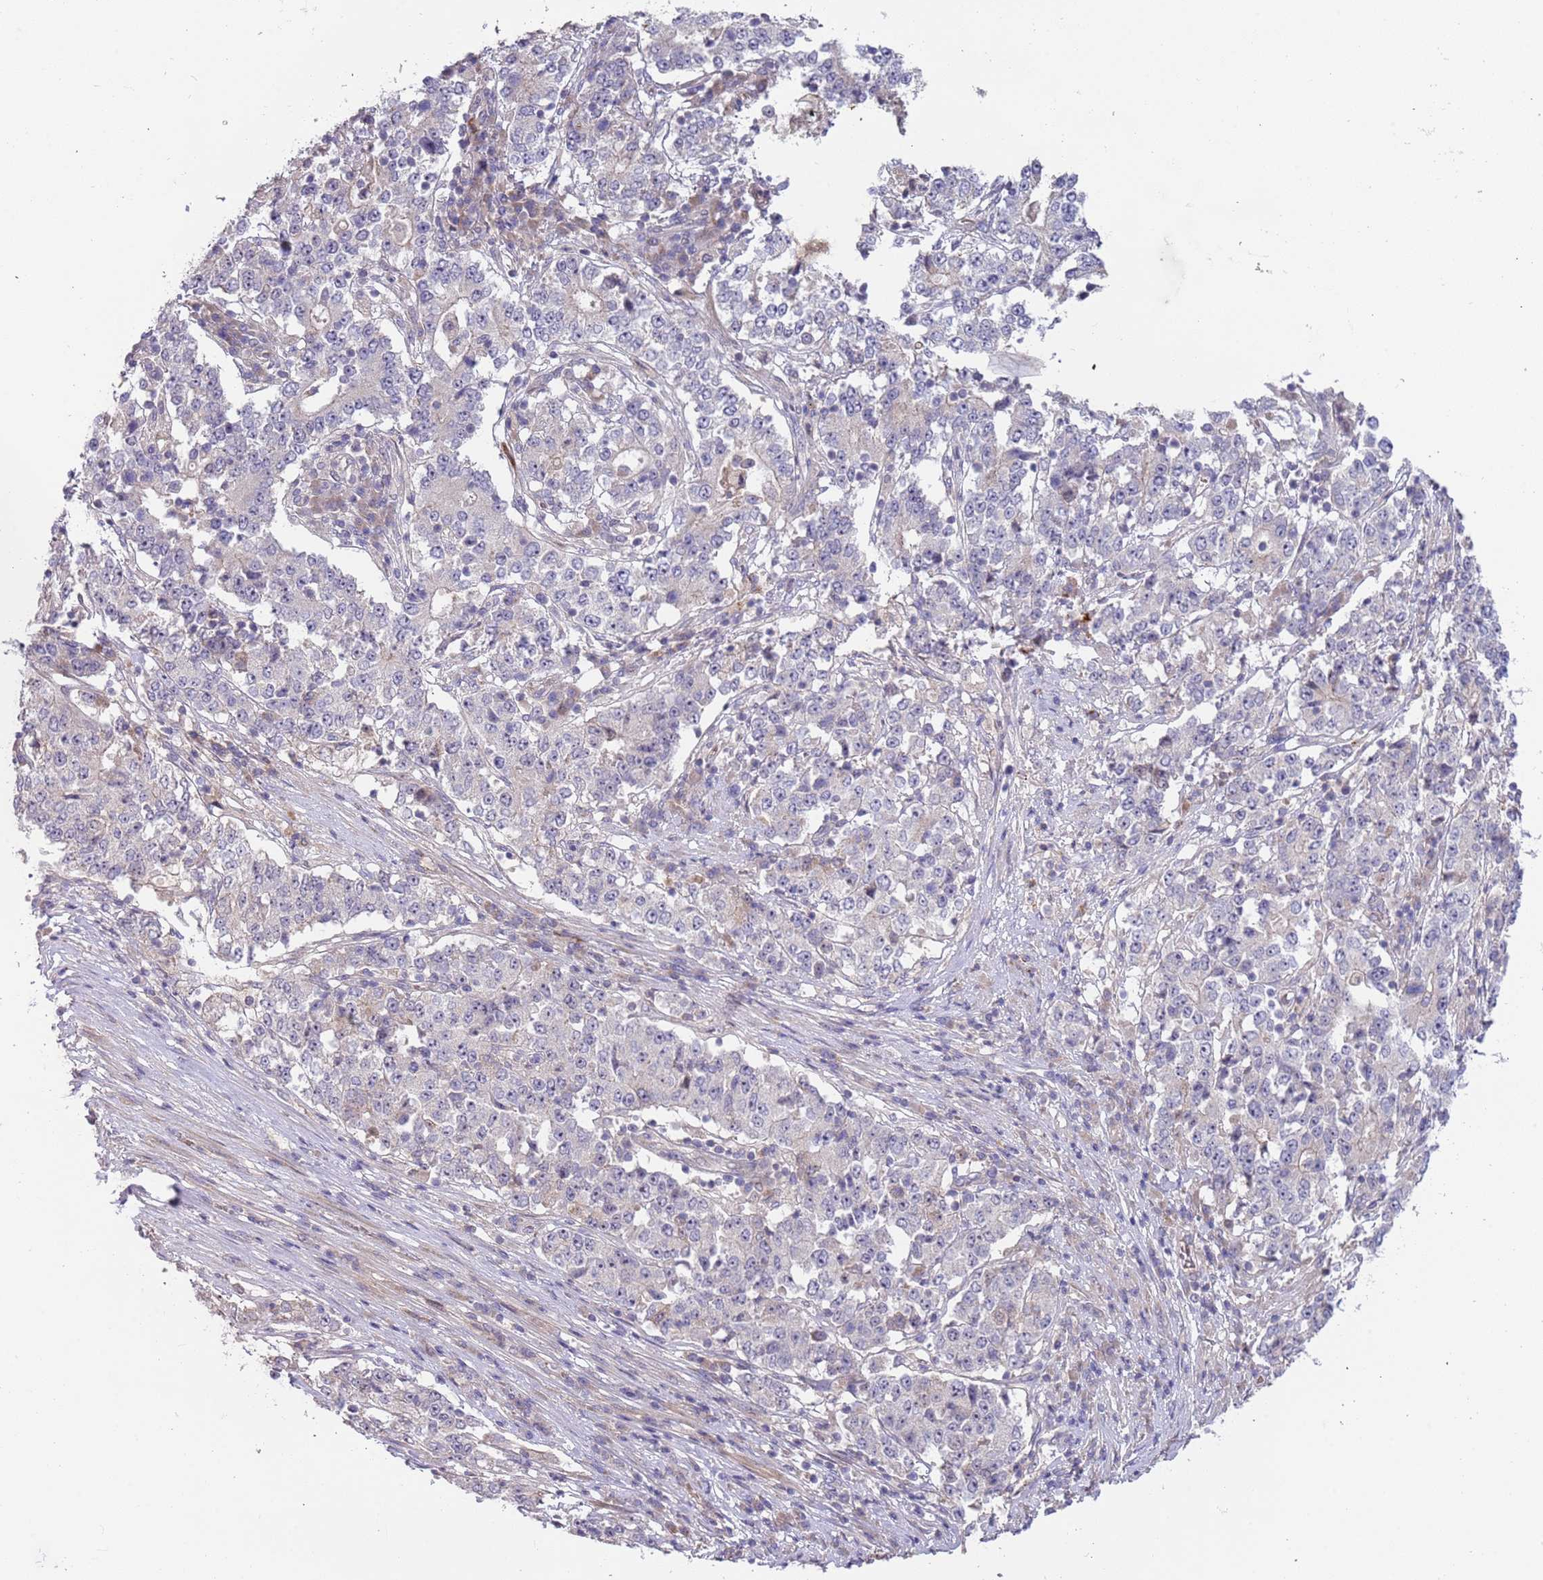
{"staining": {"intensity": "negative", "quantity": "none", "location": "none"}, "tissue": "stomach cancer", "cell_type": "Tumor cells", "image_type": "cancer", "snomed": [{"axis": "morphology", "description": "Adenocarcinoma, NOS"}, {"axis": "topography", "description": "Stomach"}], "caption": "A histopathology image of stomach adenocarcinoma stained for a protein exhibits no brown staining in tumor cells. (Stains: DAB (3,3'-diaminobenzidine) IHC with hematoxylin counter stain, Microscopy: brightfield microscopy at high magnification).", "gene": "TRAPPC6B", "patient": {"sex": "male", "age": 59}}